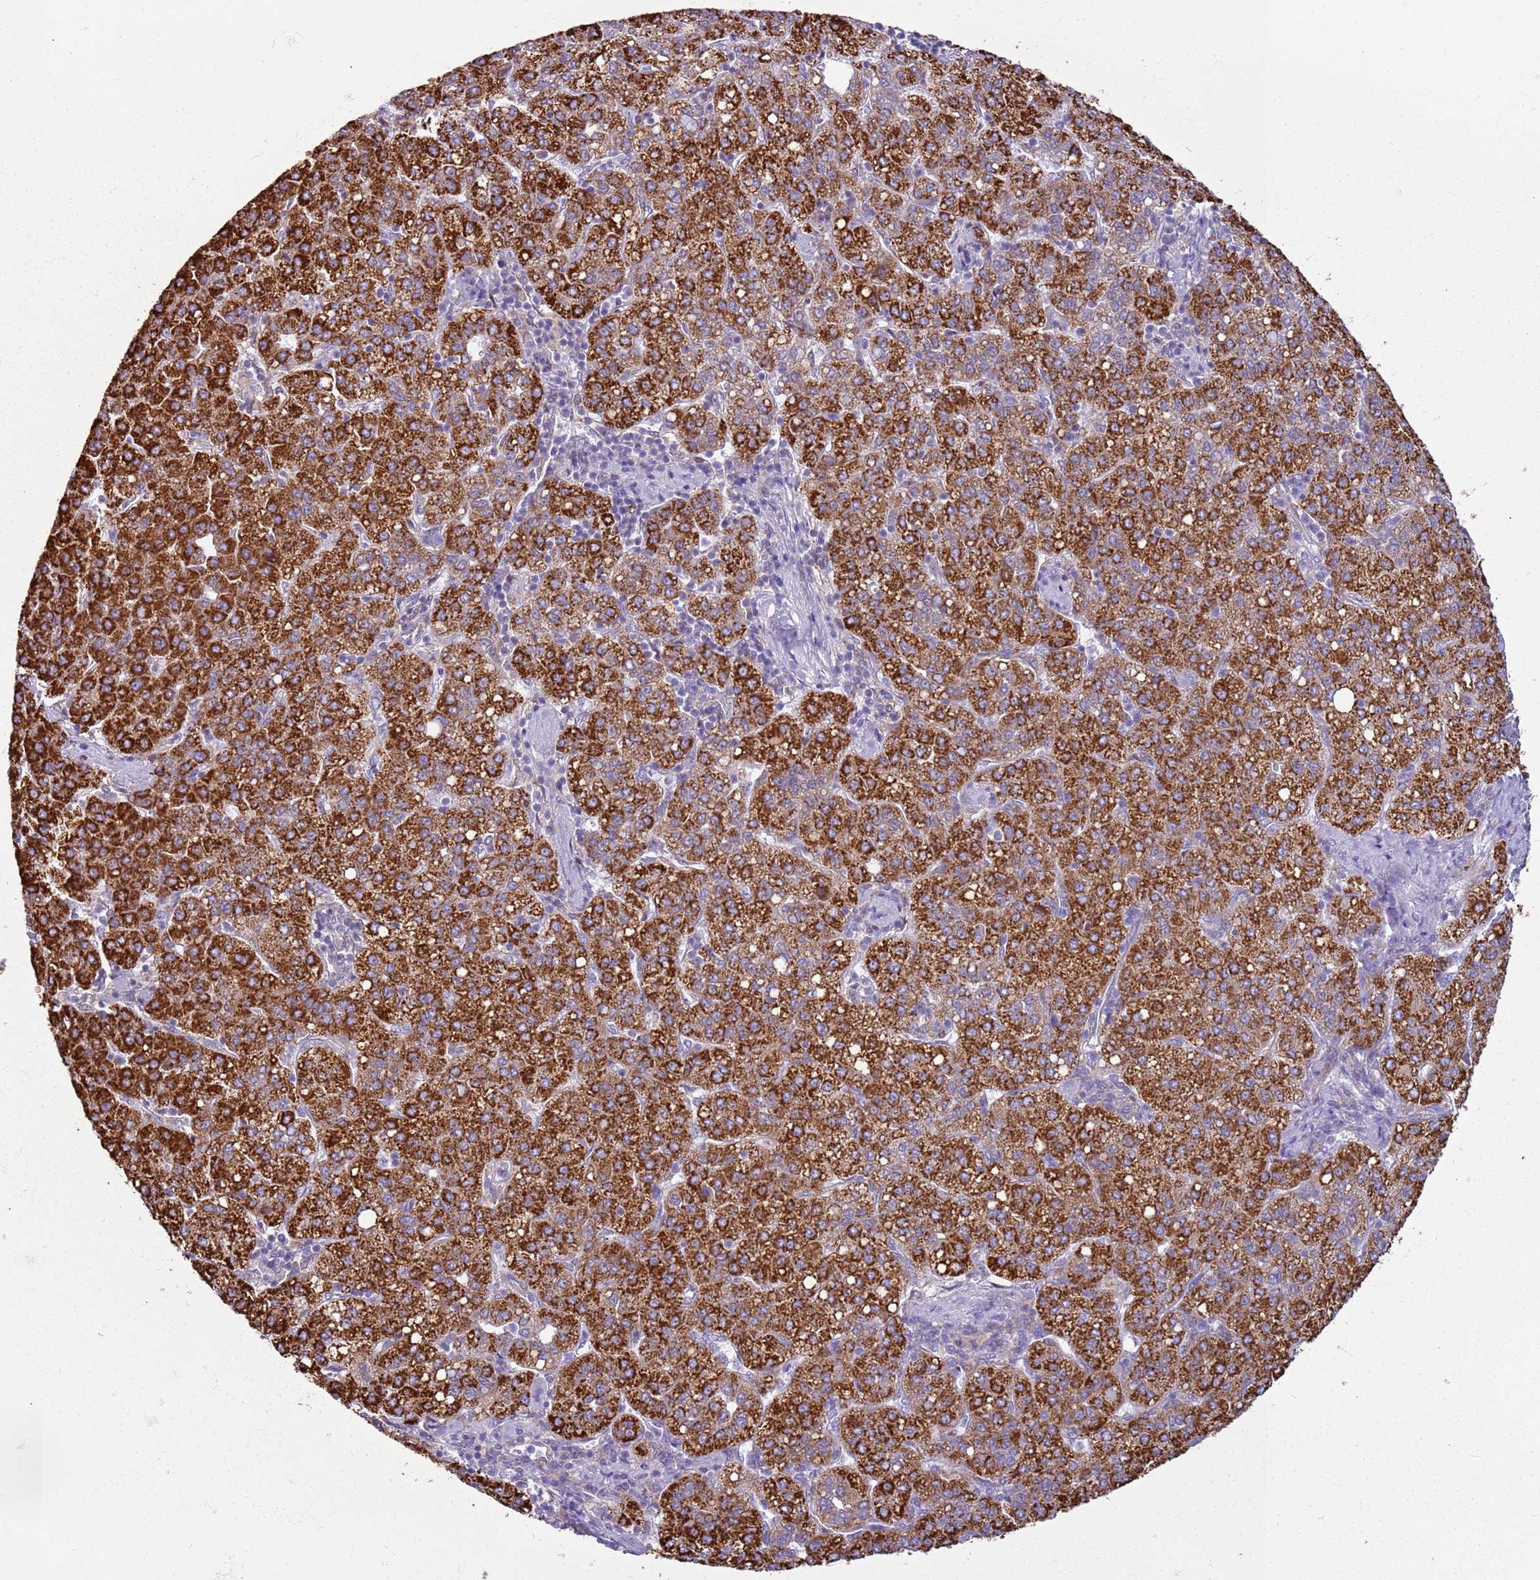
{"staining": {"intensity": "strong", "quantity": ">75%", "location": "cytoplasmic/membranous"}, "tissue": "liver cancer", "cell_type": "Tumor cells", "image_type": "cancer", "snomed": [{"axis": "morphology", "description": "Carcinoma, Hepatocellular, NOS"}, {"axis": "topography", "description": "Liver"}], "caption": "Brown immunohistochemical staining in human hepatocellular carcinoma (liver) displays strong cytoplasmic/membranous positivity in about >75% of tumor cells. The staining was performed using DAB (3,3'-diaminobenzidine), with brown indicating positive protein expression. Nuclei are stained blue with hematoxylin.", "gene": "OAF", "patient": {"sex": "male", "age": 65}}